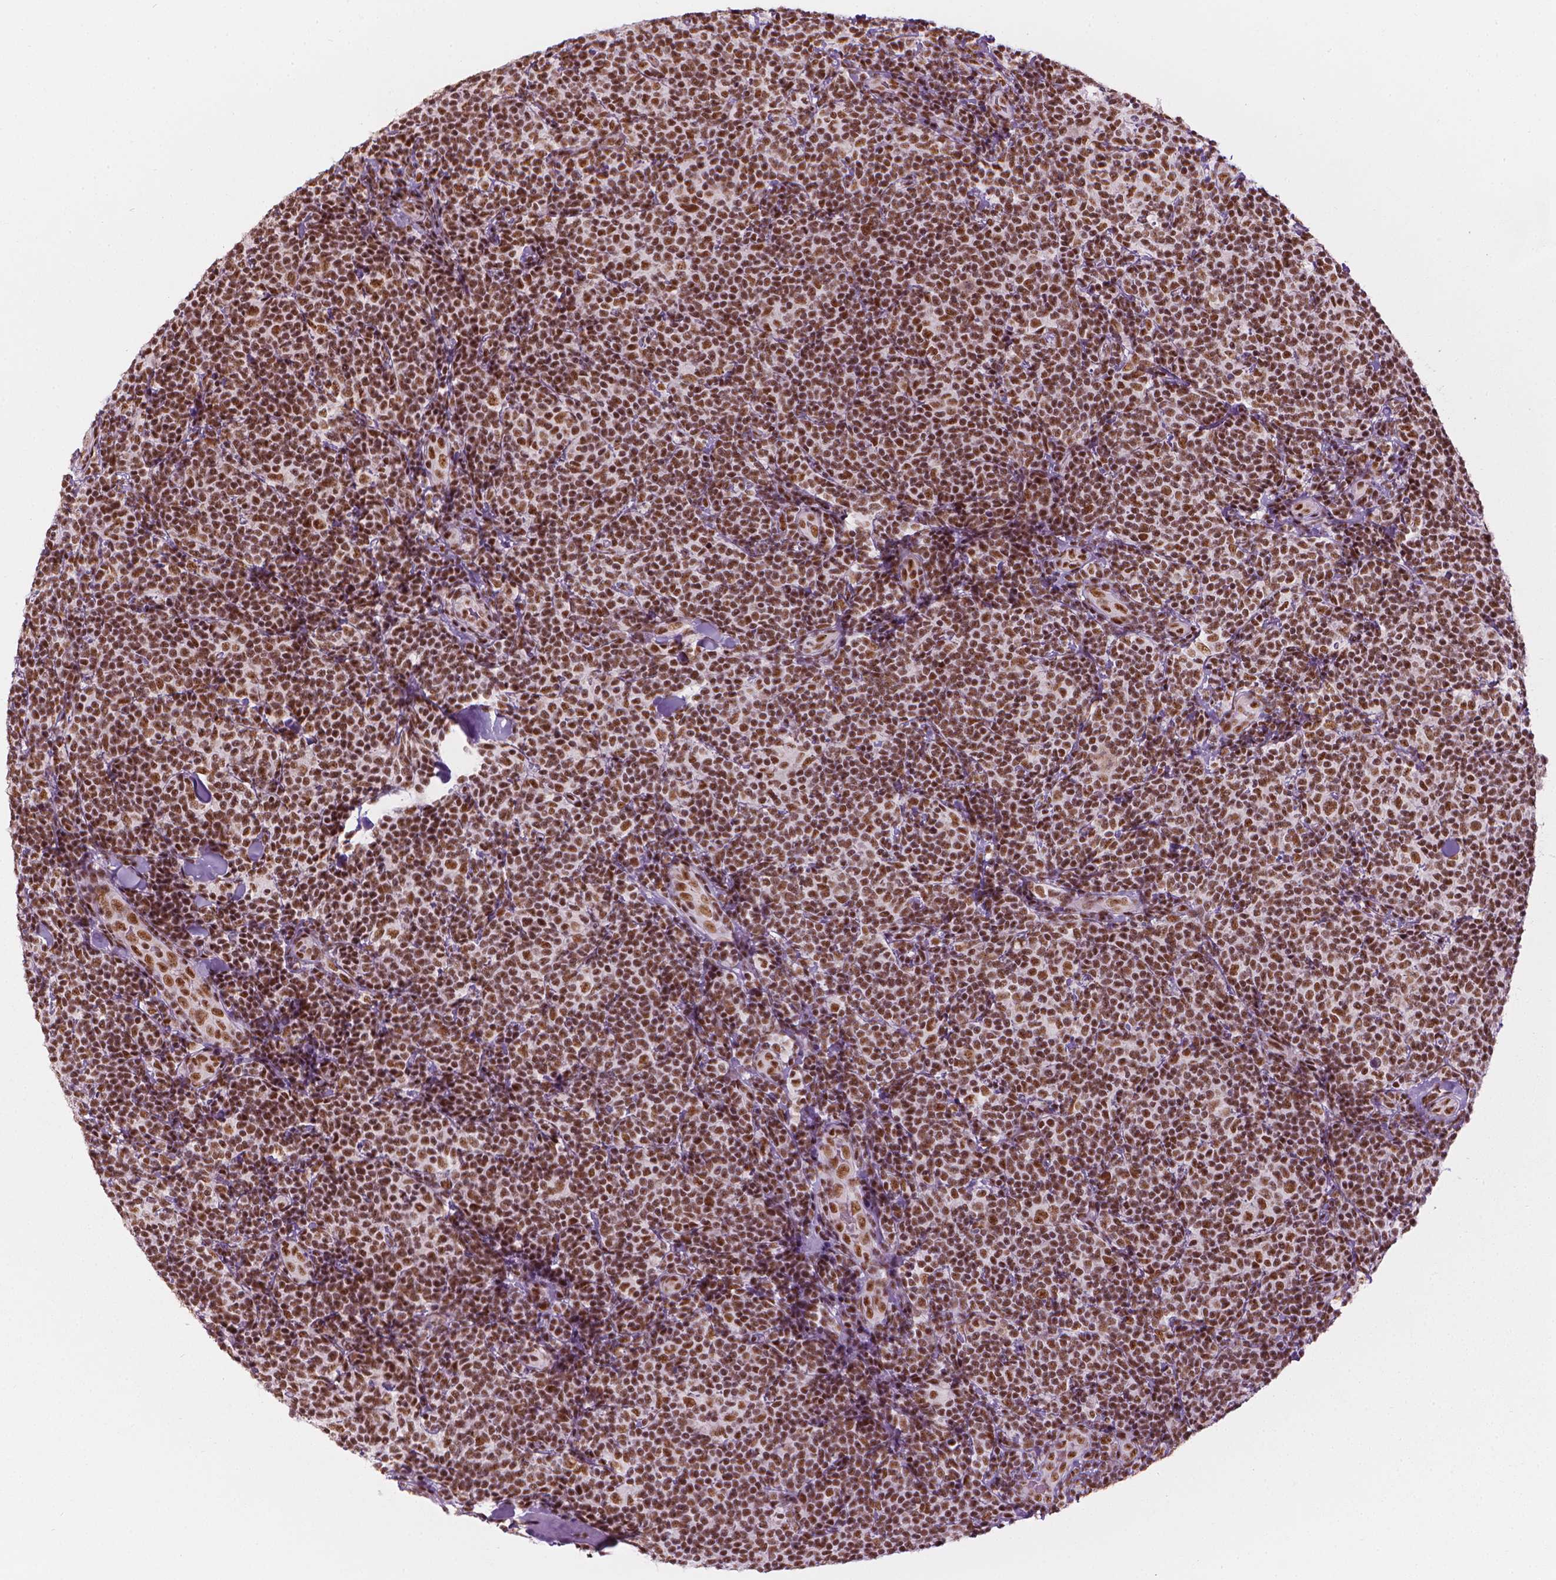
{"staining": {"intensity": "moderate", "quantity": ">75%", "location": "nuclear"}, "tissue": "lymphoma", "cell_type": "Tumor cells", "image_type": "cancer", "snomed": [{"axis": "morphology", "description": "Malignant lymphoma, non-Hodgkin's type, Low grade"}, {"axis": "topography", "description": "Lymph node"}], "caption": "The image reveals a brown stain indicating the presence of a protein in the nuclear of tumor cells in low-grade malignant lymphoma, non-Hodgkin's type.", "gene": "ELF2", "patient": {"sex": "female", "age": 56}}